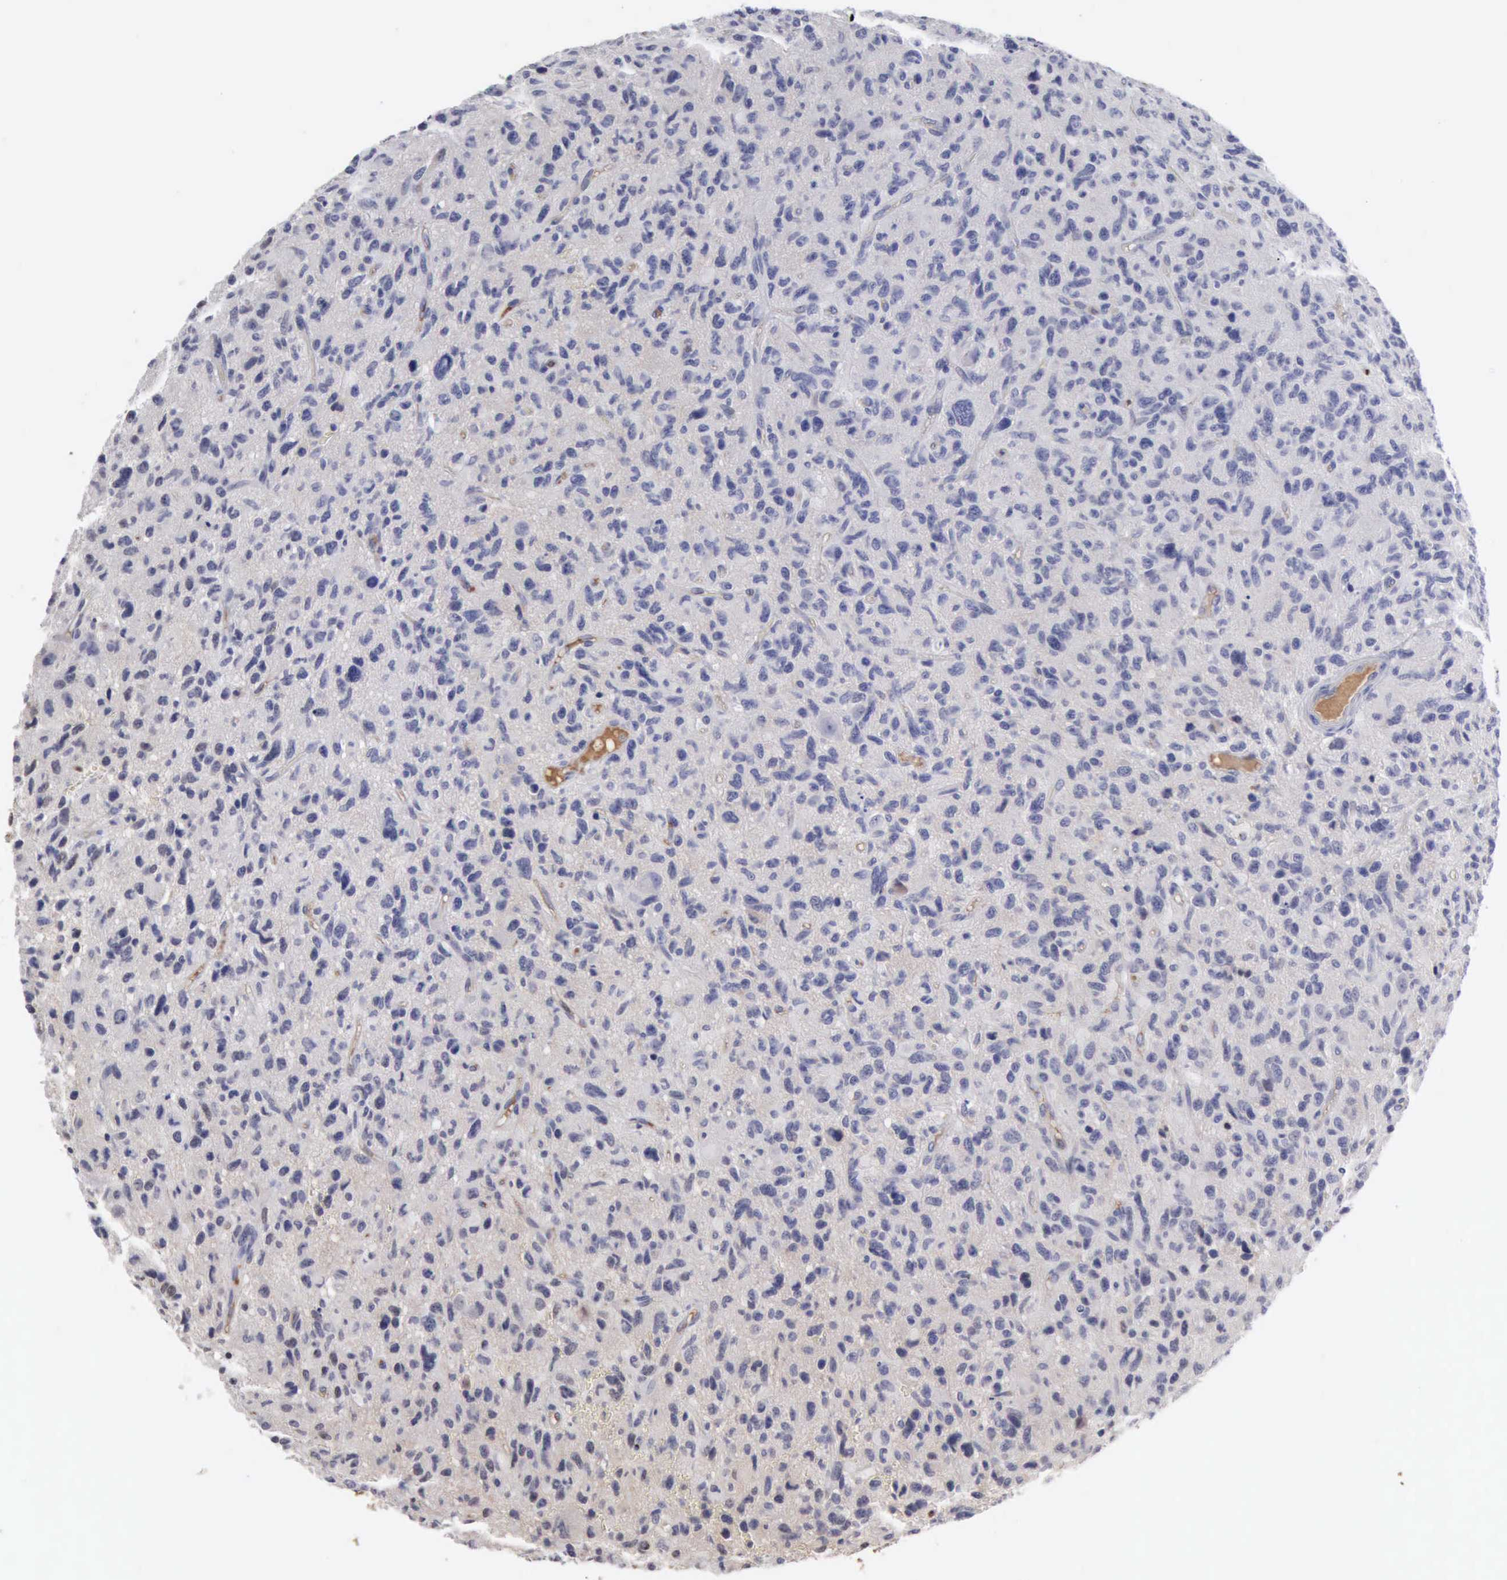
{"staining": {"intensity": "negative", "quantity": "none", "location": "none"}, "tissue": "glioma", "cell_type": "Tumor cells", "image_type": "cancer", "snomed": [{"axis": "morphology", "description": "Glioma, malignant, High grade"}, {"axis": "topography", "description": "Brain"}], "caption": "An immunohistochemistry (IHC) micrograph of malignant high-grade glioma is shown. There is no staining in tumor cells of malignant high-grade glioma. The staining was performed using DAB to visualize the protein expression in brown, while the nuclei were stained in blue with hematoxylin (Magnification: 20x).", "gene": "SERPINA1", "patient": {"sex": "female", "age": 60}}